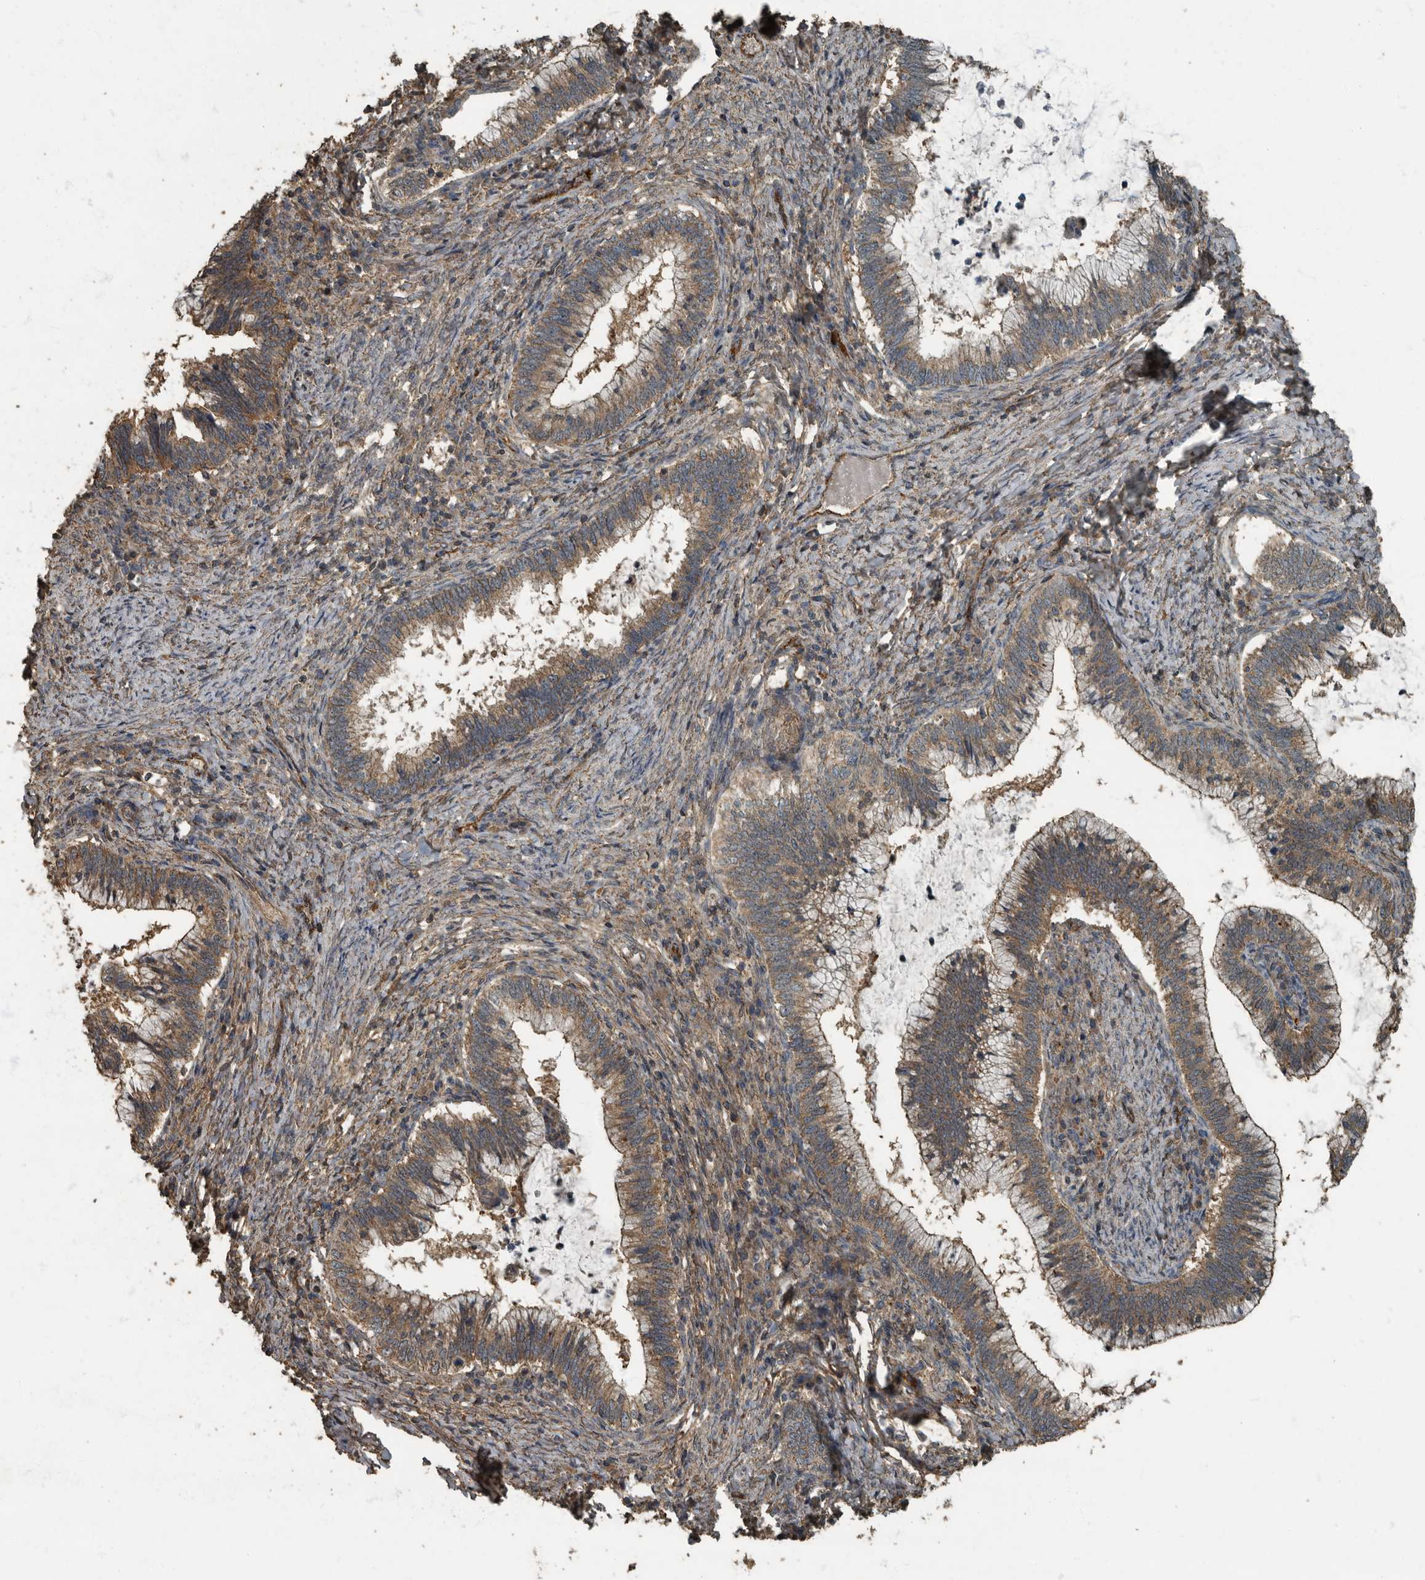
{"staining": {"intensity": "moderate", "quantity": ">75%", "location": "cytoplasmic/membranous"}, "tissue": "cervical cancer", "cell_type": "Tumor cells", "image_type": "cancer", "snomed": [{"axis": "morphology", "description": "Adenocarcinoma, NOS"}, {"axis": "topography", "description": "Cervix"}], "caption": "Protein staining displays moderate cytoplasmic/membranous staining in about >75% of tumor cells in cervical cancer.", "gene": "IL15RA", "patient": {"sex": "female", "age": 36}}